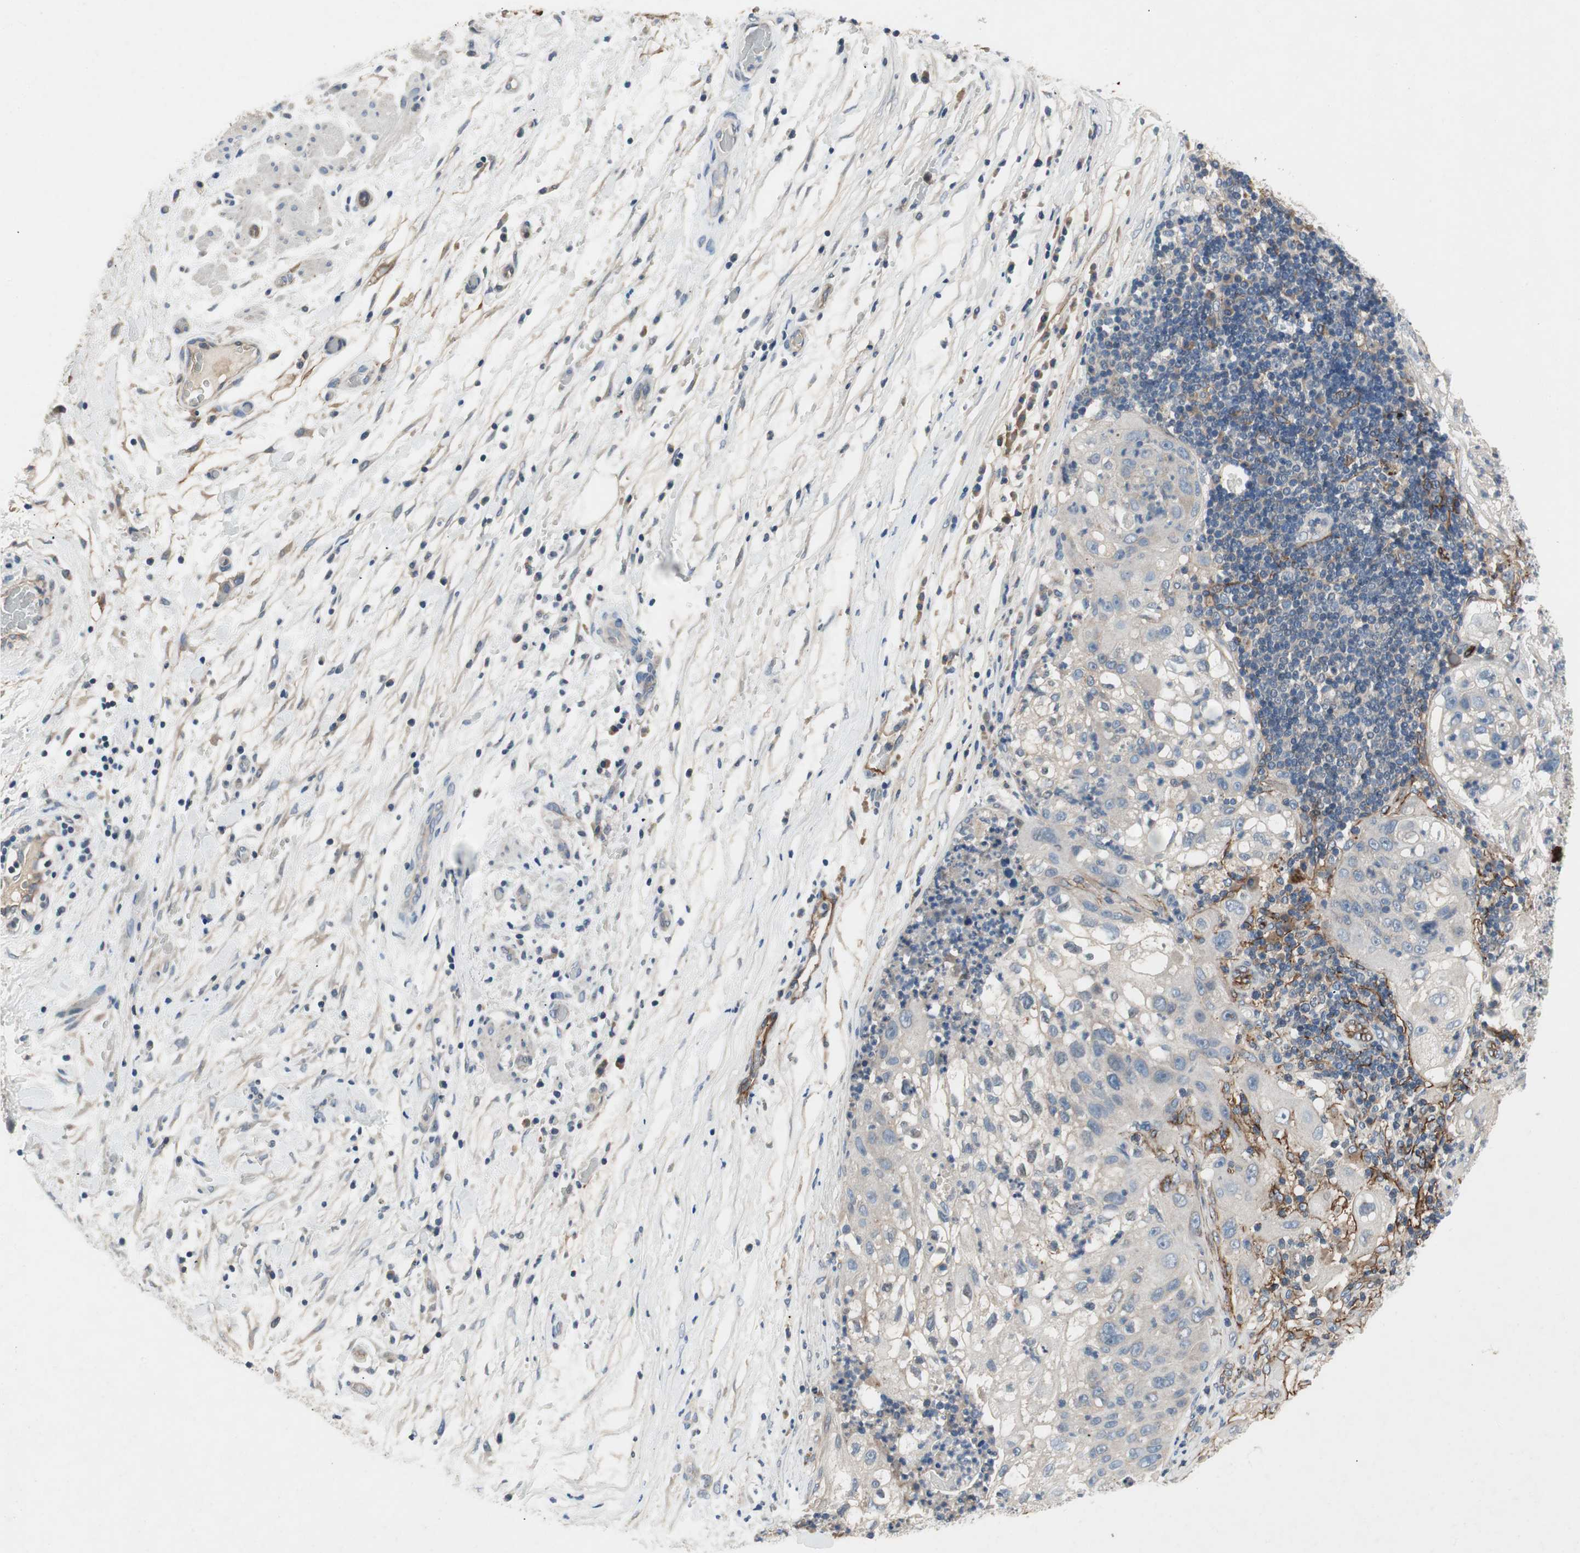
{"staining": {"intensity": "negative", "quantity": "none", "location": "none"}, "tissue": "lung cancer", "cell_type": "Tumor cells", "image_type": "cancer", "snomed": [{"axis": "morphology", "description": "Inflammation, NOS"}, {"axis": "morphology", "description": "Squamous cell carcinoma, NOS"}, {"axis": "topography", "description": "Lymph node"}, {"axis": "topography", "description": "Soft tissue"}, {"axis": "topography", "description": "Lung"}], "caption": "High magnification brightfield microscopy of lung cancer (squamous cell carcinoma) stained with DAB (brown) and counterstained with hematoxylin (blue): tumor cells show no significant expression.", "gene": "ALPL", "patient": {"sex": "male", "age": 66}}